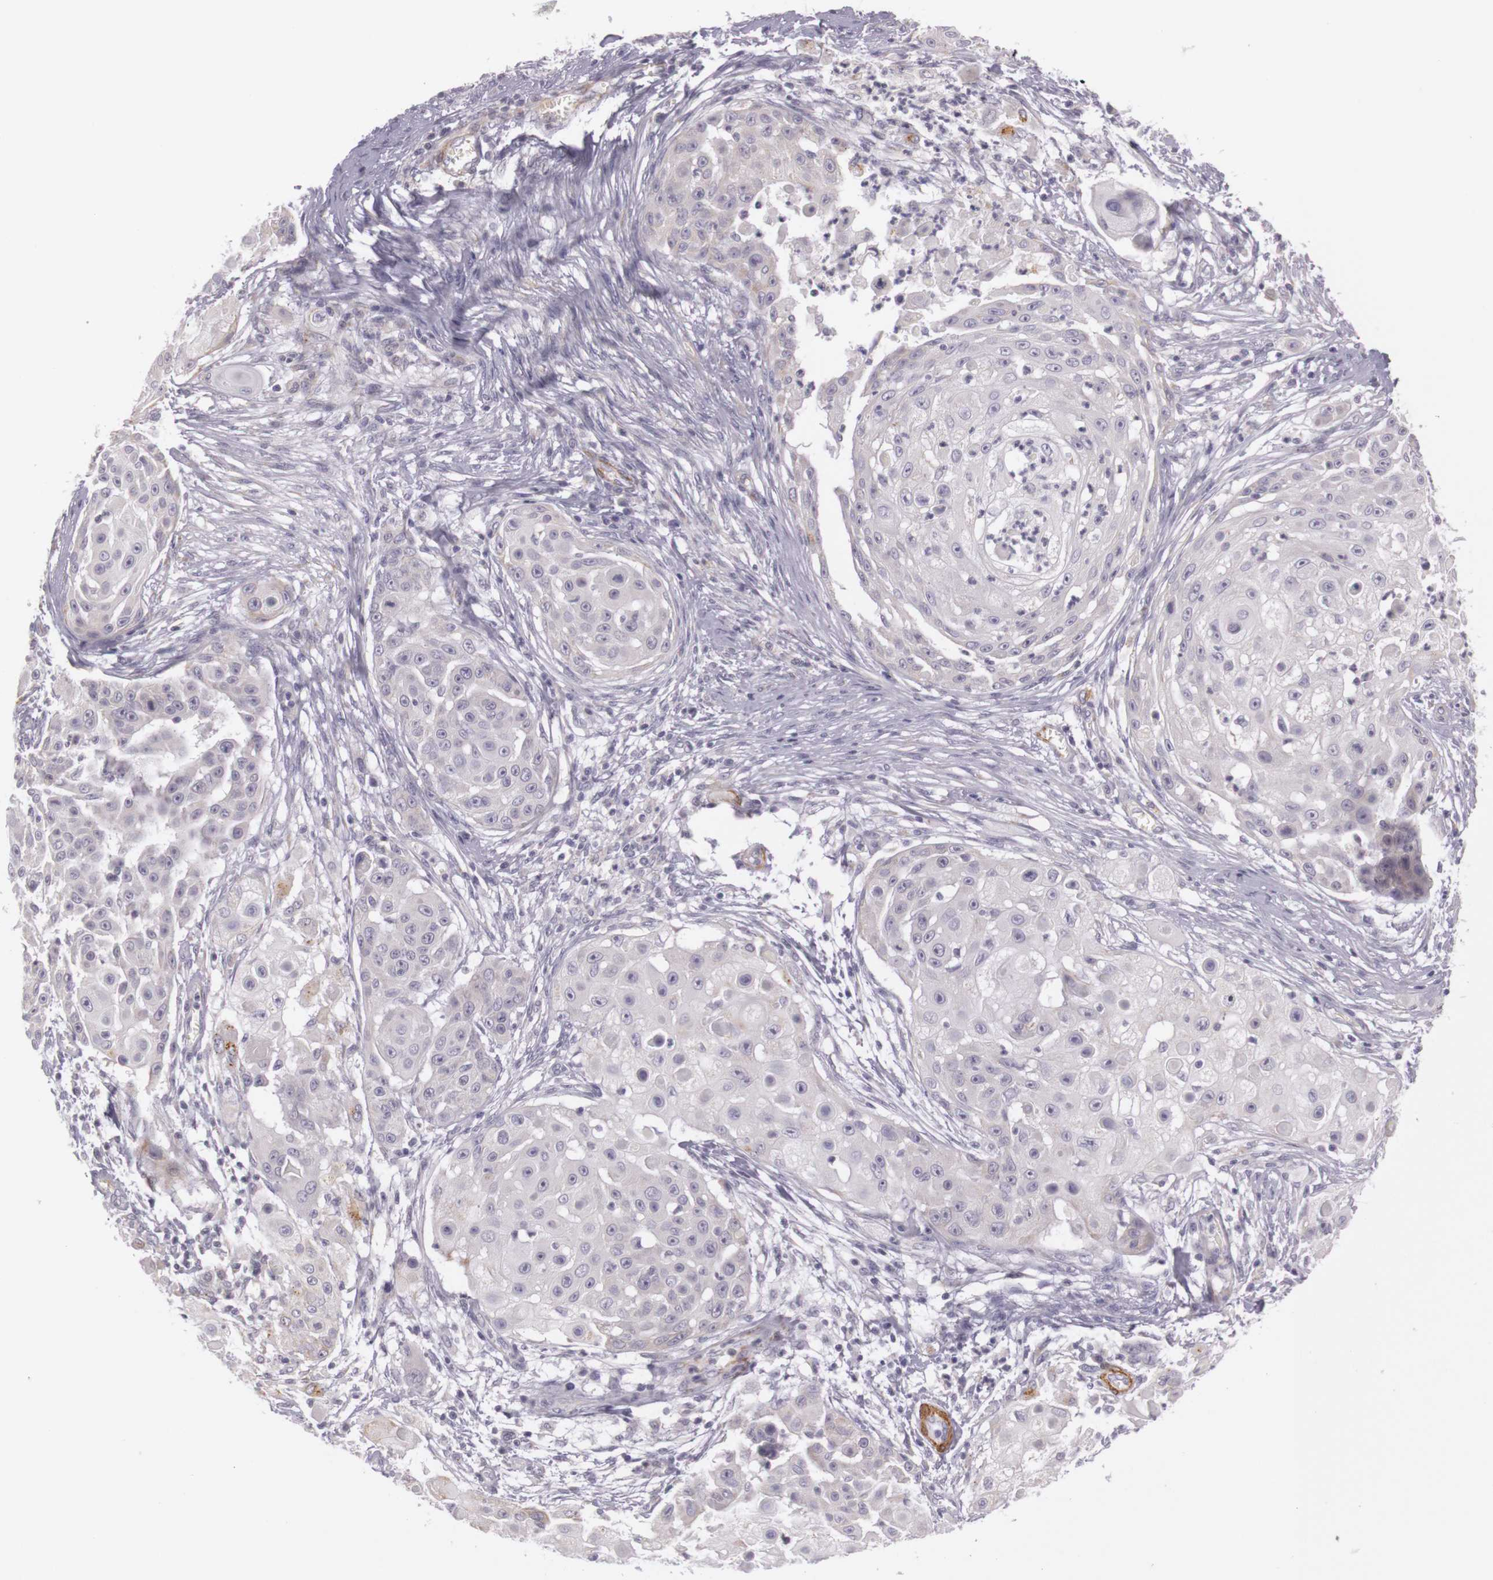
{"staining": {"intensity": "weak", "quantity": "<25%", "location": "cytoplasmic/membranous"}, "tissue": "skin cancer", "cell_type": "Tumor cells", "image_type": "cancer", "snomed": [{"axis": "morphology", "description": "Squamous cell carcinoma, NOS"}, {"axis": "topography", "description": "Skin"}], "caption": "An immunohistochemistry (IHC) image of skin cancer (squamous cell carcinoma) is shown. There is no staining in tumor cells of skin cancer (squamous cell carcinoma).", "gene": "CNTN2", "patient": {"sex": "female", "age": 57}}